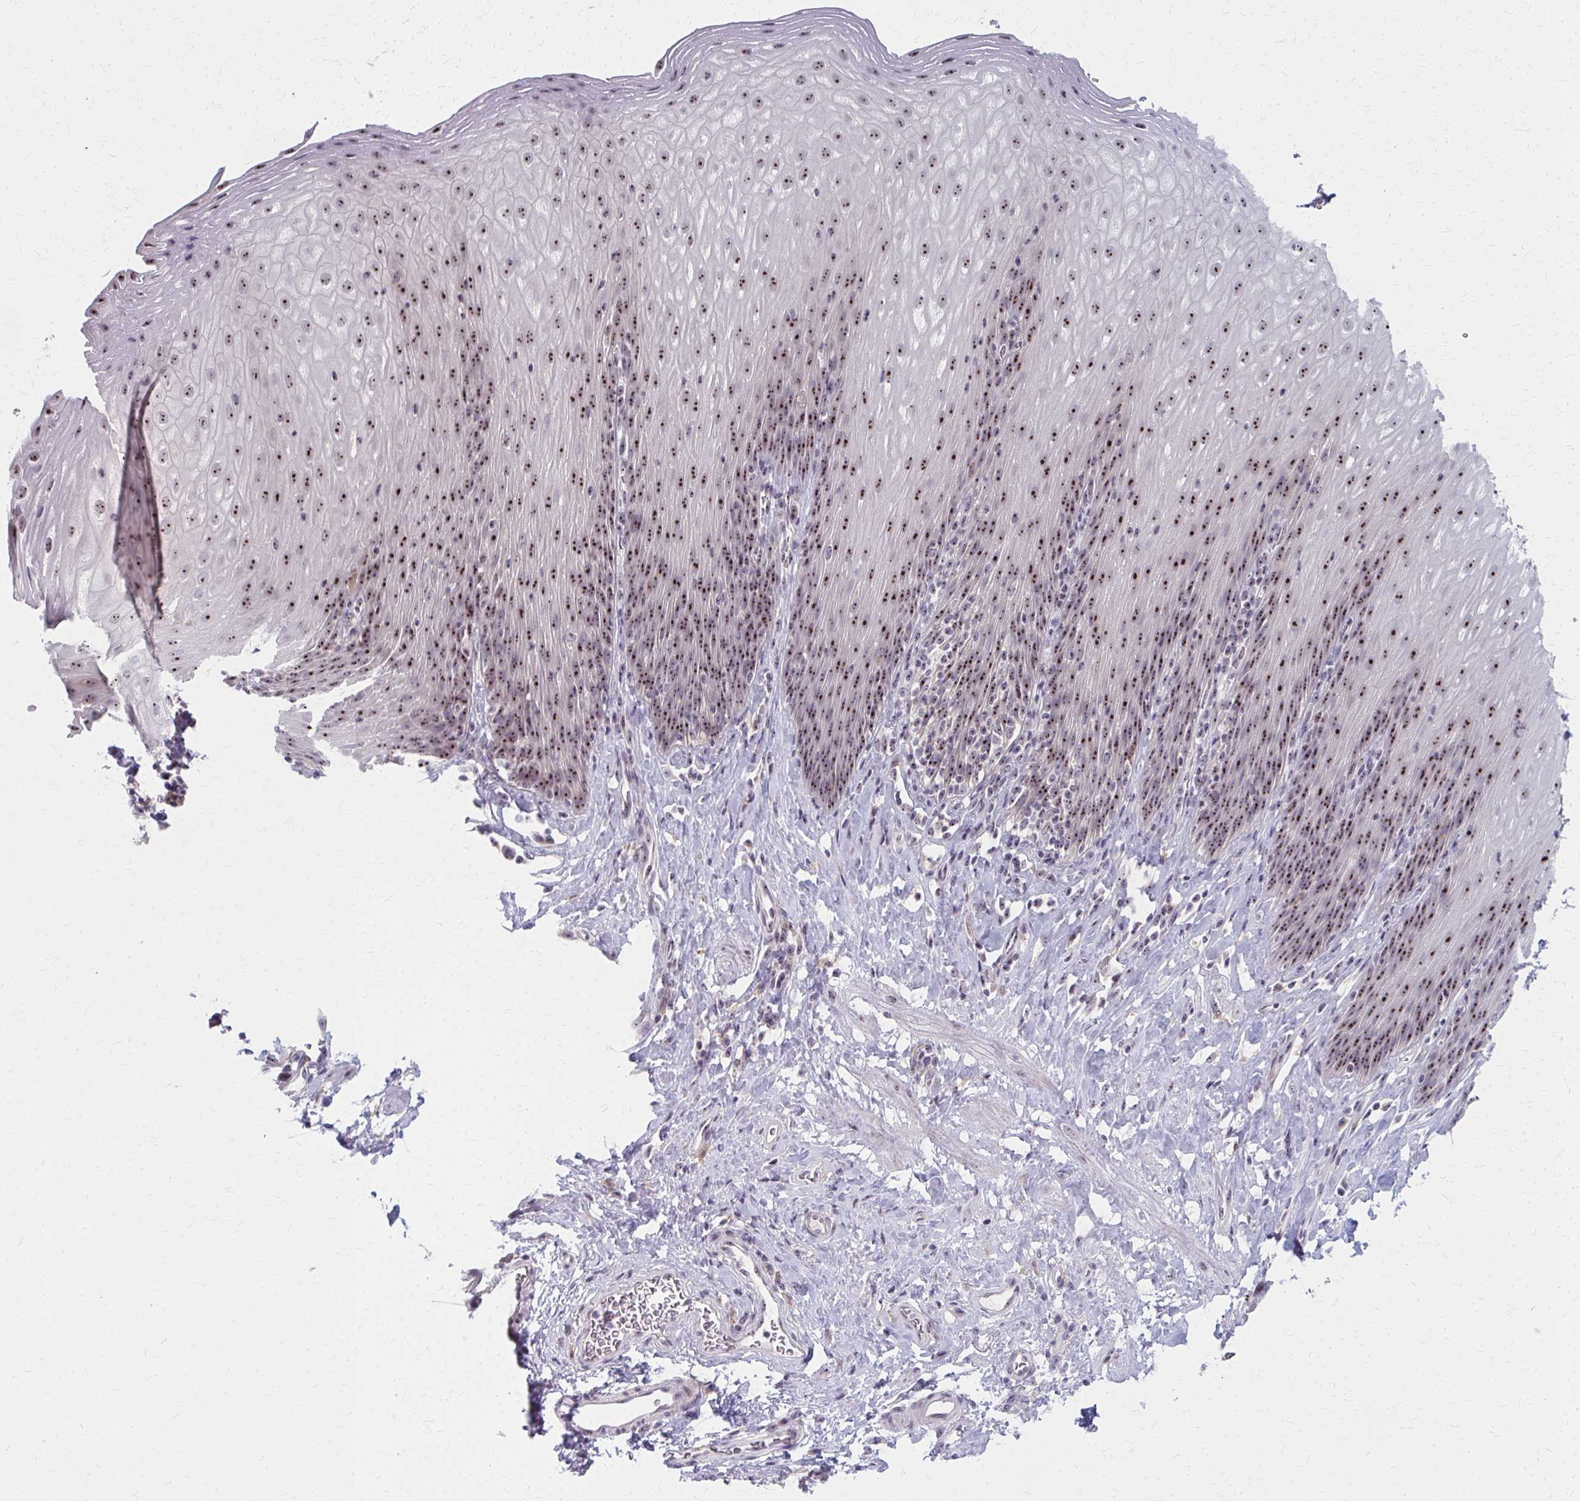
{"staining": {"intensity": "moderate", "quantity": "25%-75%", "location": "nuclear"}, "tissue": "esophagus", "cell_type": "Squamous epithelial cells", "image_type": "normal", "snomed": [{"axis": "morphology", "description": "Normal tissue, NOS"}, {"axis": "topography", "description": "Esophagus"}], "caption": "The image exhibits staining of normal esophagus, revealing moderate nuclear protein expression (brown color) within squamous epithelial cells. (DAB (3,3'-diaminobenzidine) IHC with brightfield microscopy, high magnification).", "gene": "NUDT16", "patient": {"sex": "female", "age": 61}}